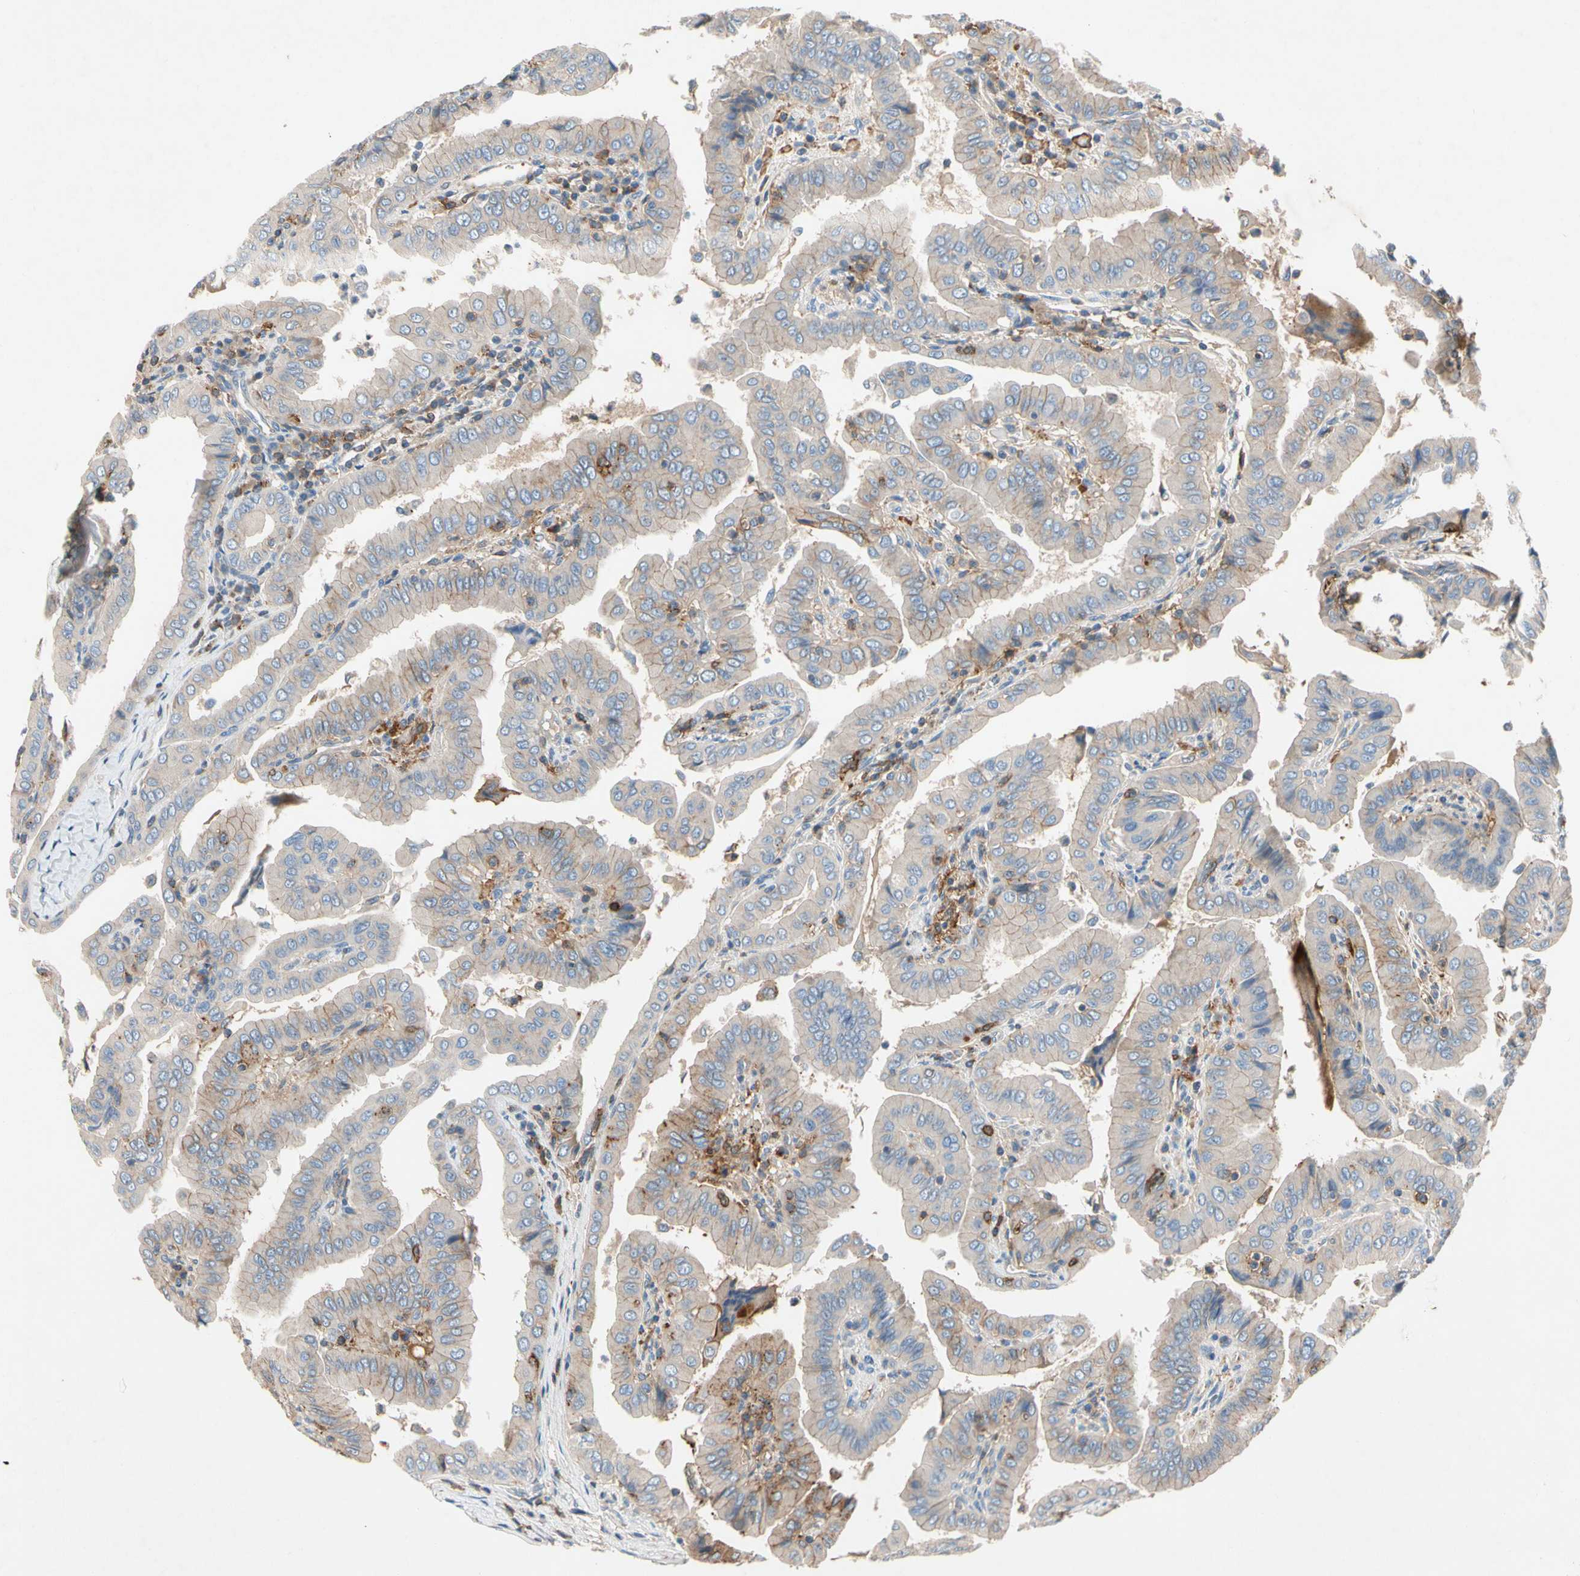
{"staining": {"intensity": "moderate", "quantity": "<25%", "location": "cytoplasmic/membranous"}, "tissue": "thyroid cancer", "cell_type": "Tumor cells", "image_type": "cancer", "snomed": [{"axis": "morphology", "description": "Papillary adenocarcinoma, NOS"}, {"axis": "topography", "description": "Thyroid gland"}], "caption": "Thyroid papillary adenocarcinoma tissue reveals moderate cytoplasmic/membranous expression in about <25% of tumor cells, visualized by immunohistochemistry.", "gene": "NDFIP2", "patient": {"sex": "male", "age": 33}}